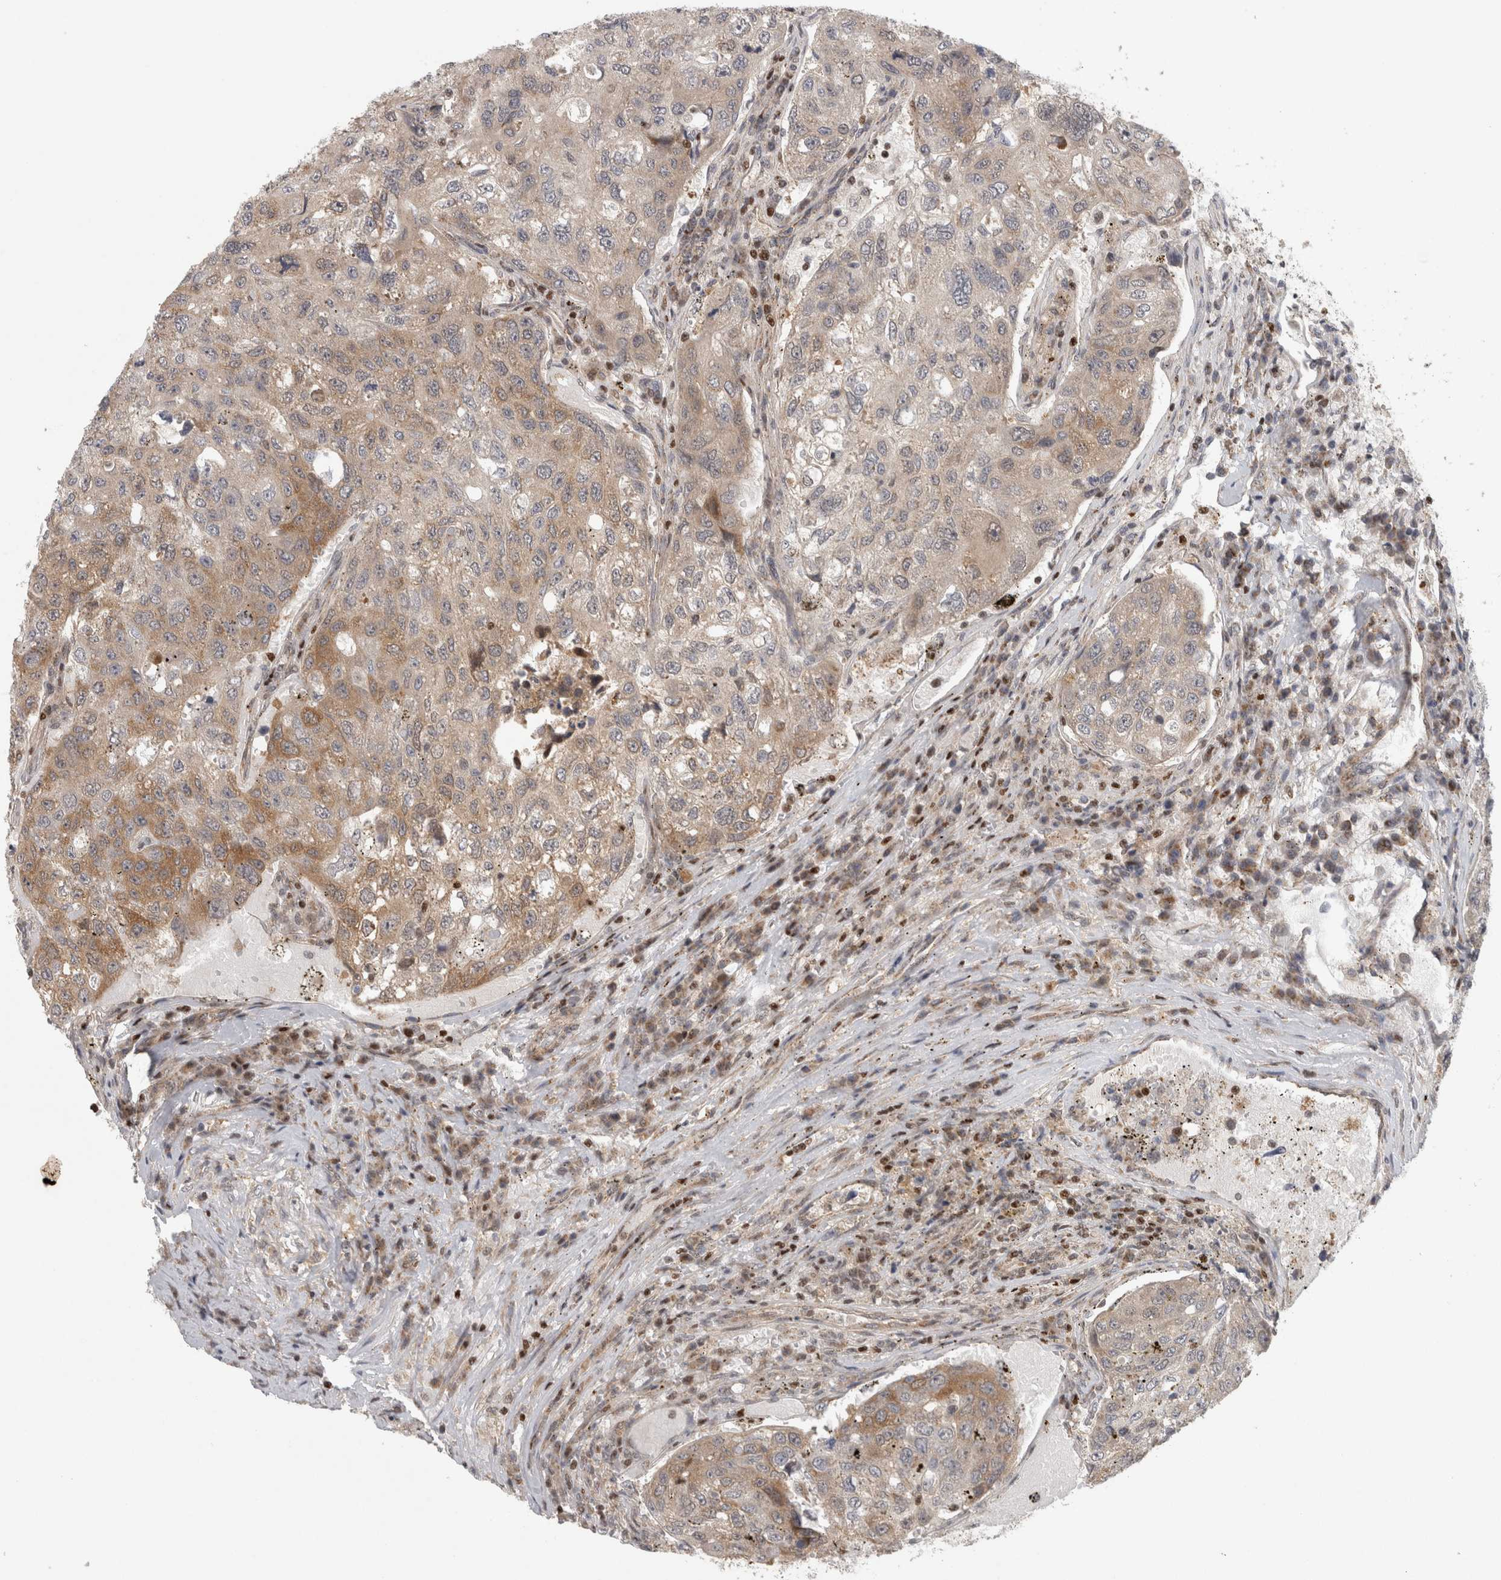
{"staining": {"intensity": "moderate", "quantity": "<25%", "location": "cytoplasmic/membranous"}, "tissue": "urothelial cancer", "cell_type": "Tumor cells", "image_type": "cancer", "snomed": [{"axis": "morphology", "description": "Urothelial carcinoma, High grade"}, {"axis": "topography", "description": "Lymph node"}, {"axis": "topography", "description": "Urinary bladder"}], "caption": "Urothelial cancer was stained to show a protein in brown. There is low levels of moderate cytoplasmic/membranous staining in about <25% of tumor cells.", "gene": "KDM8", "patient": {"sex": "male", "age": 51}}